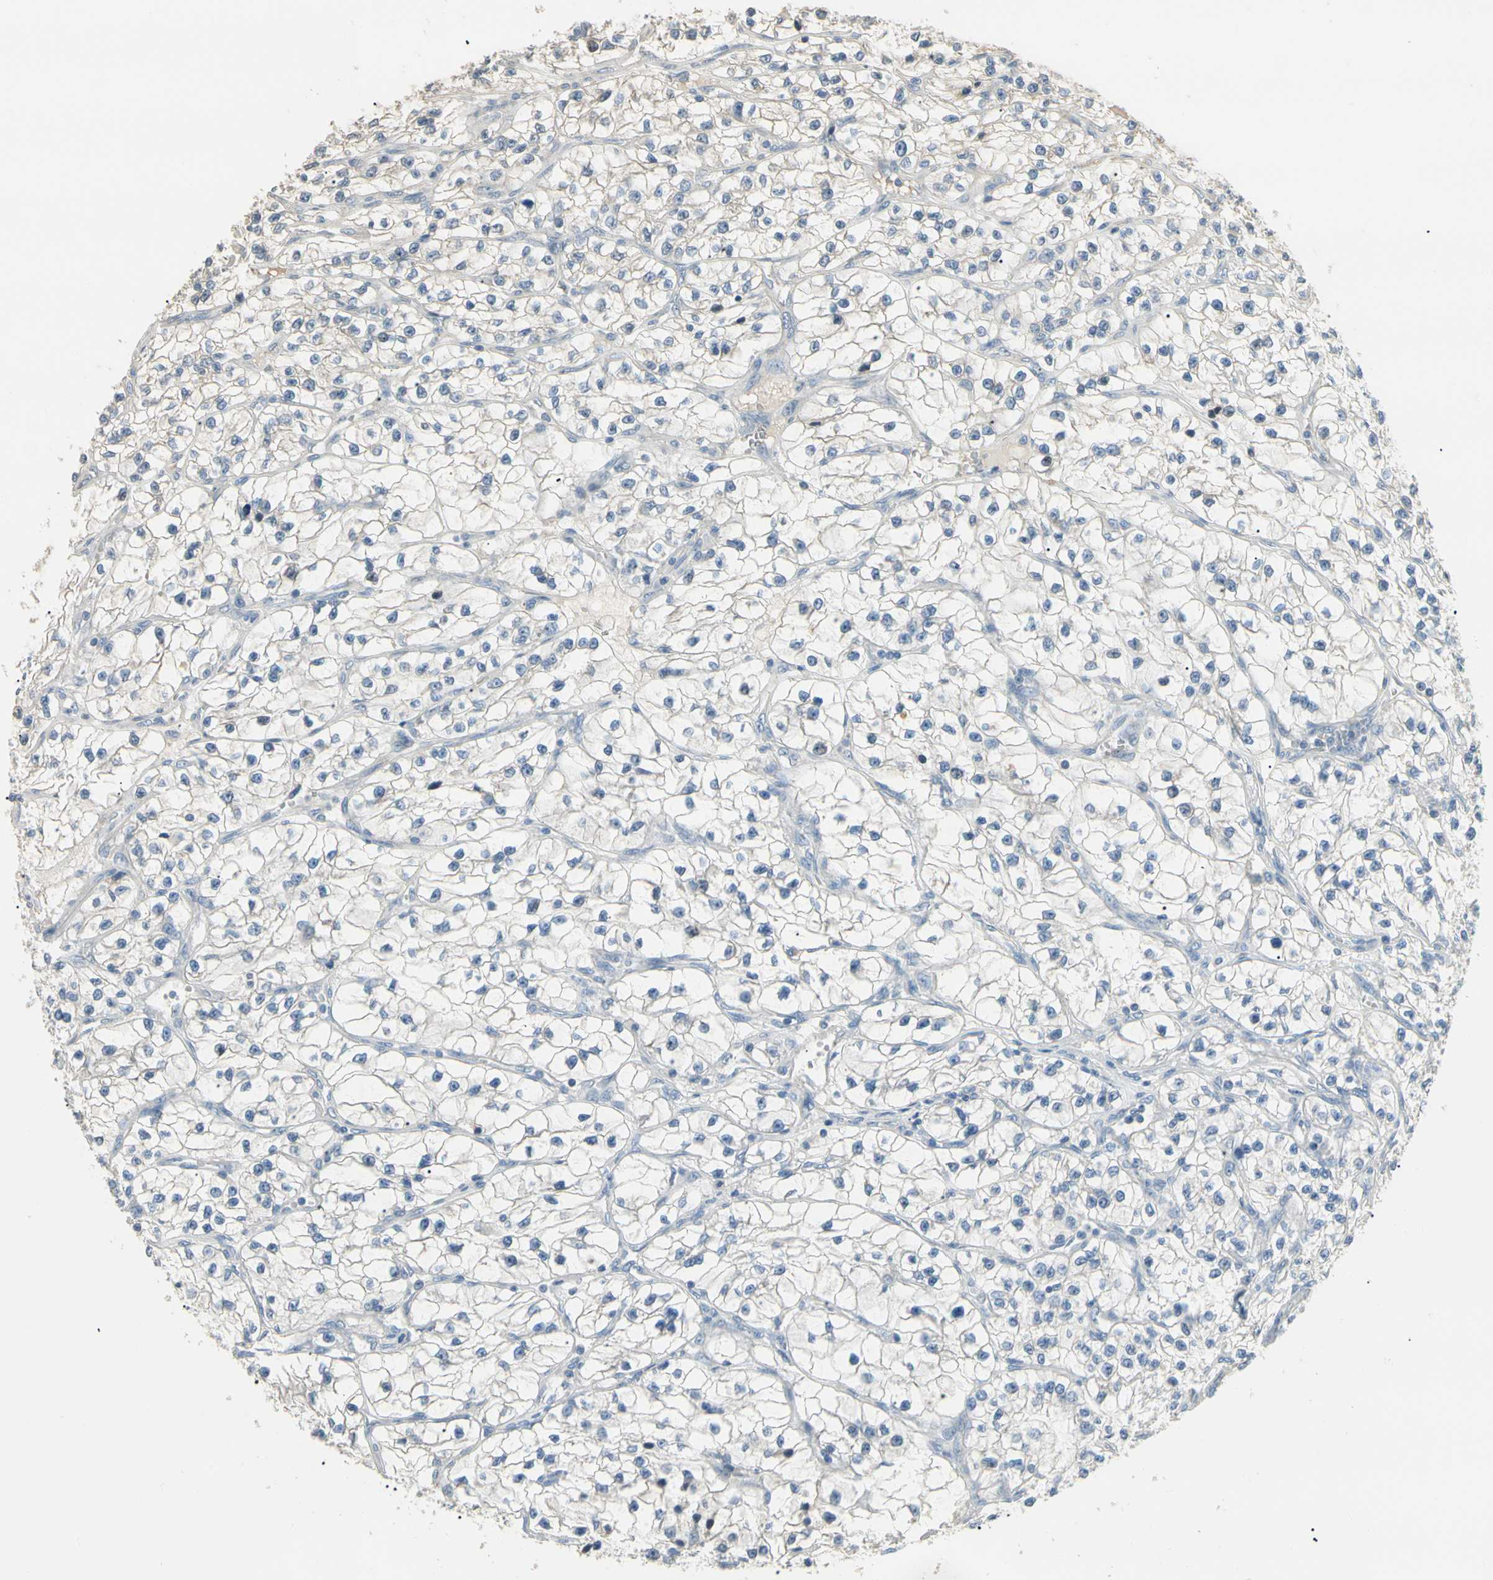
{"staining": {"intensity": "negative", "quantity": "none", "location": "none"}, "tissue": "renal cancer", "cell_type": "Tumor cells", "image_type": "cancer", "snomed": [{"axis": "morphology", "description": "Adenocarcinoma, NOS"}, {"axis": "topography", "description": "Kidney"}], "caption": "DAB (3,3'-diaminobenzidine) immunohistochemical staining of renal adenocarcinoma shows no significant expression in tumor cells.", "gene": "GNE", "patient": {"sex": "female", "age": 57}}